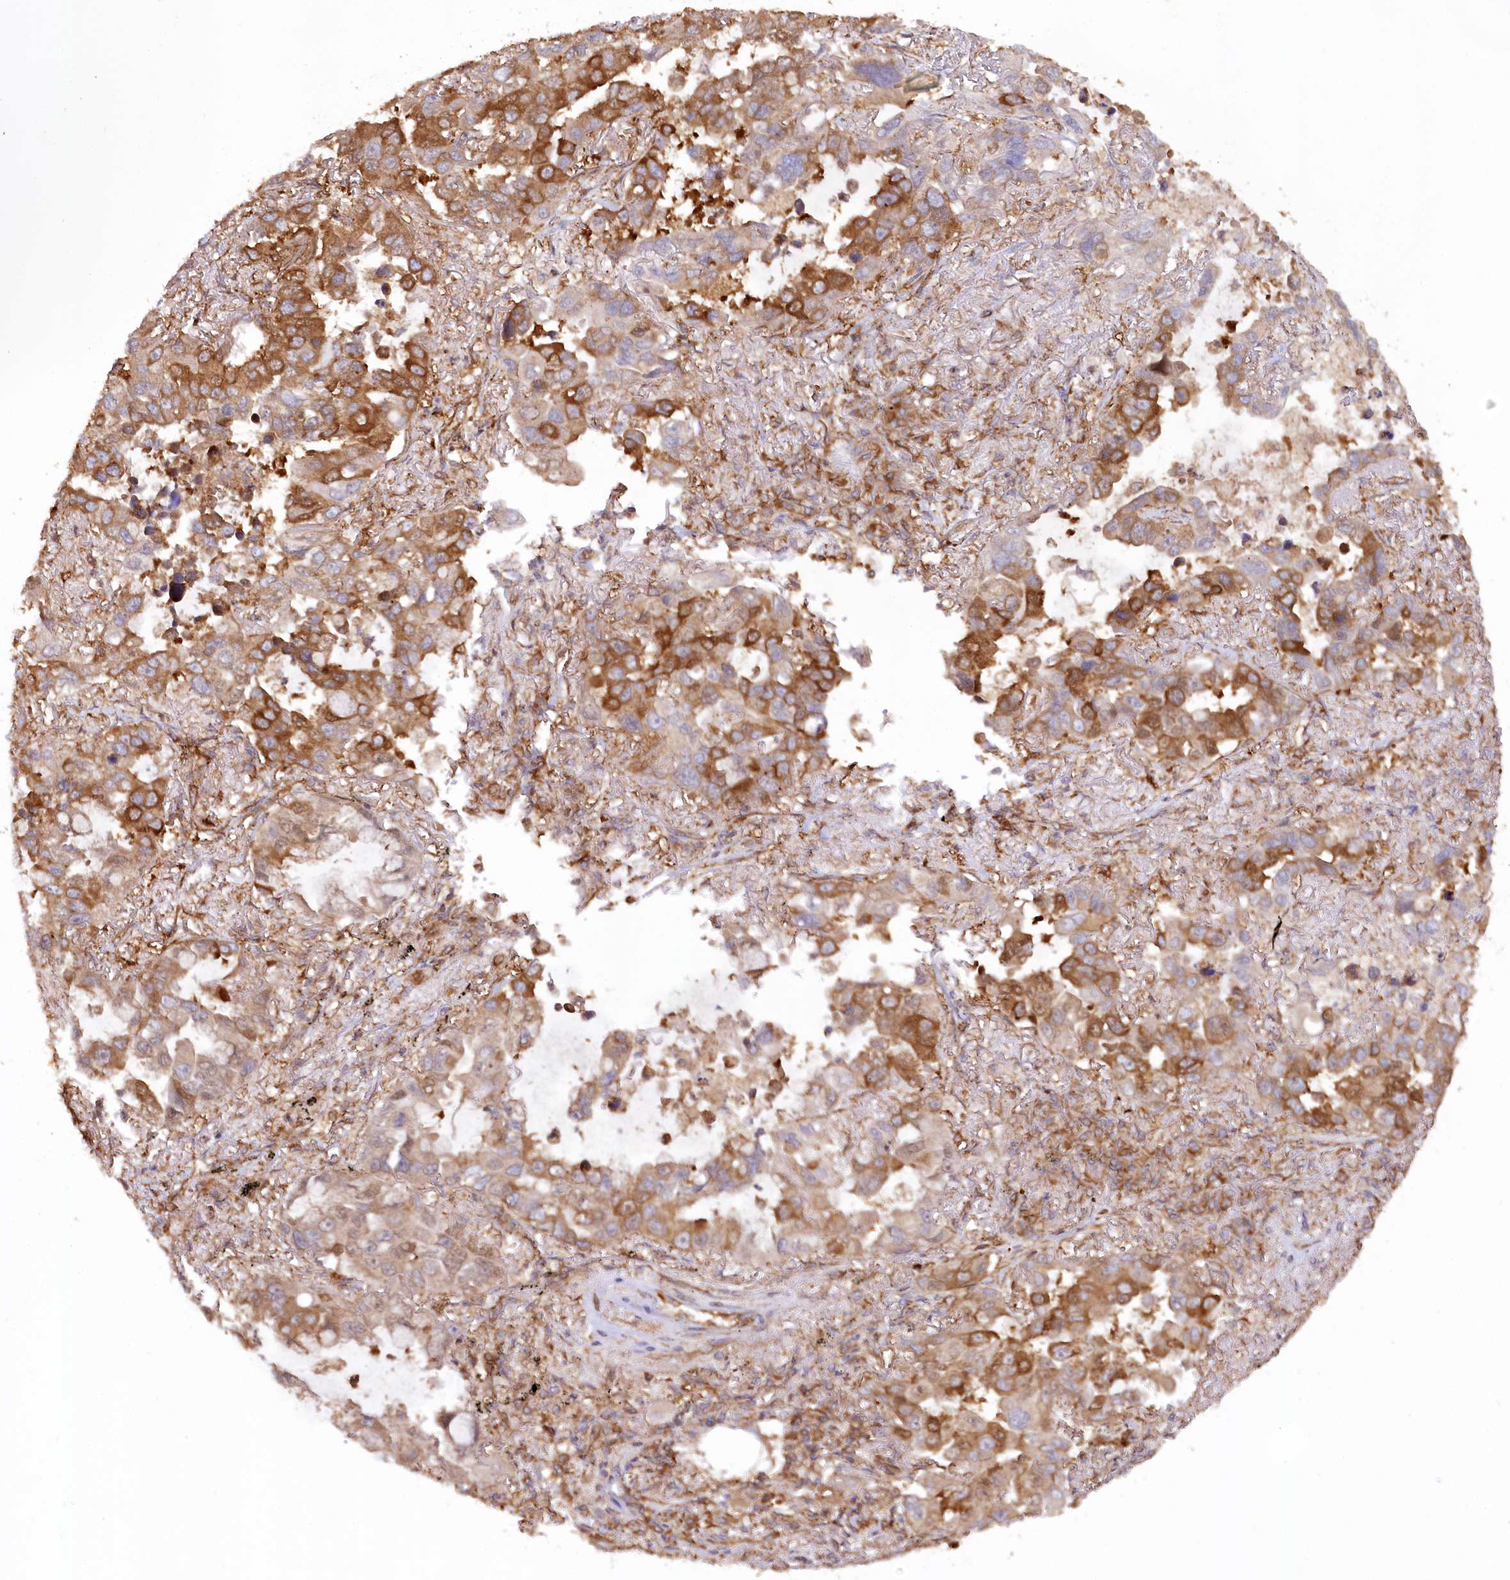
{"staining": {"intensity": "strong", "quantity": ">75%", "location": "cytoplasmic/membranous"}, "tissue": "lung cancer", "cell_type": "Tumor cells", "image_type": "cancer", "snomed": [{"axis": "morphology", "description": "Adenocarcinoma, NOS"}, {"axis": "topography", "description": "Lung"}], "caption": "About >75% of tumor cells in human lung cancer (adenocarcinoma) display strong cytoplasmic/membranous protein positivity as visualized by brown immunohistochemical staining.", "gene": "PAIP2", "patient": {"sex": "male", "age": 64}}